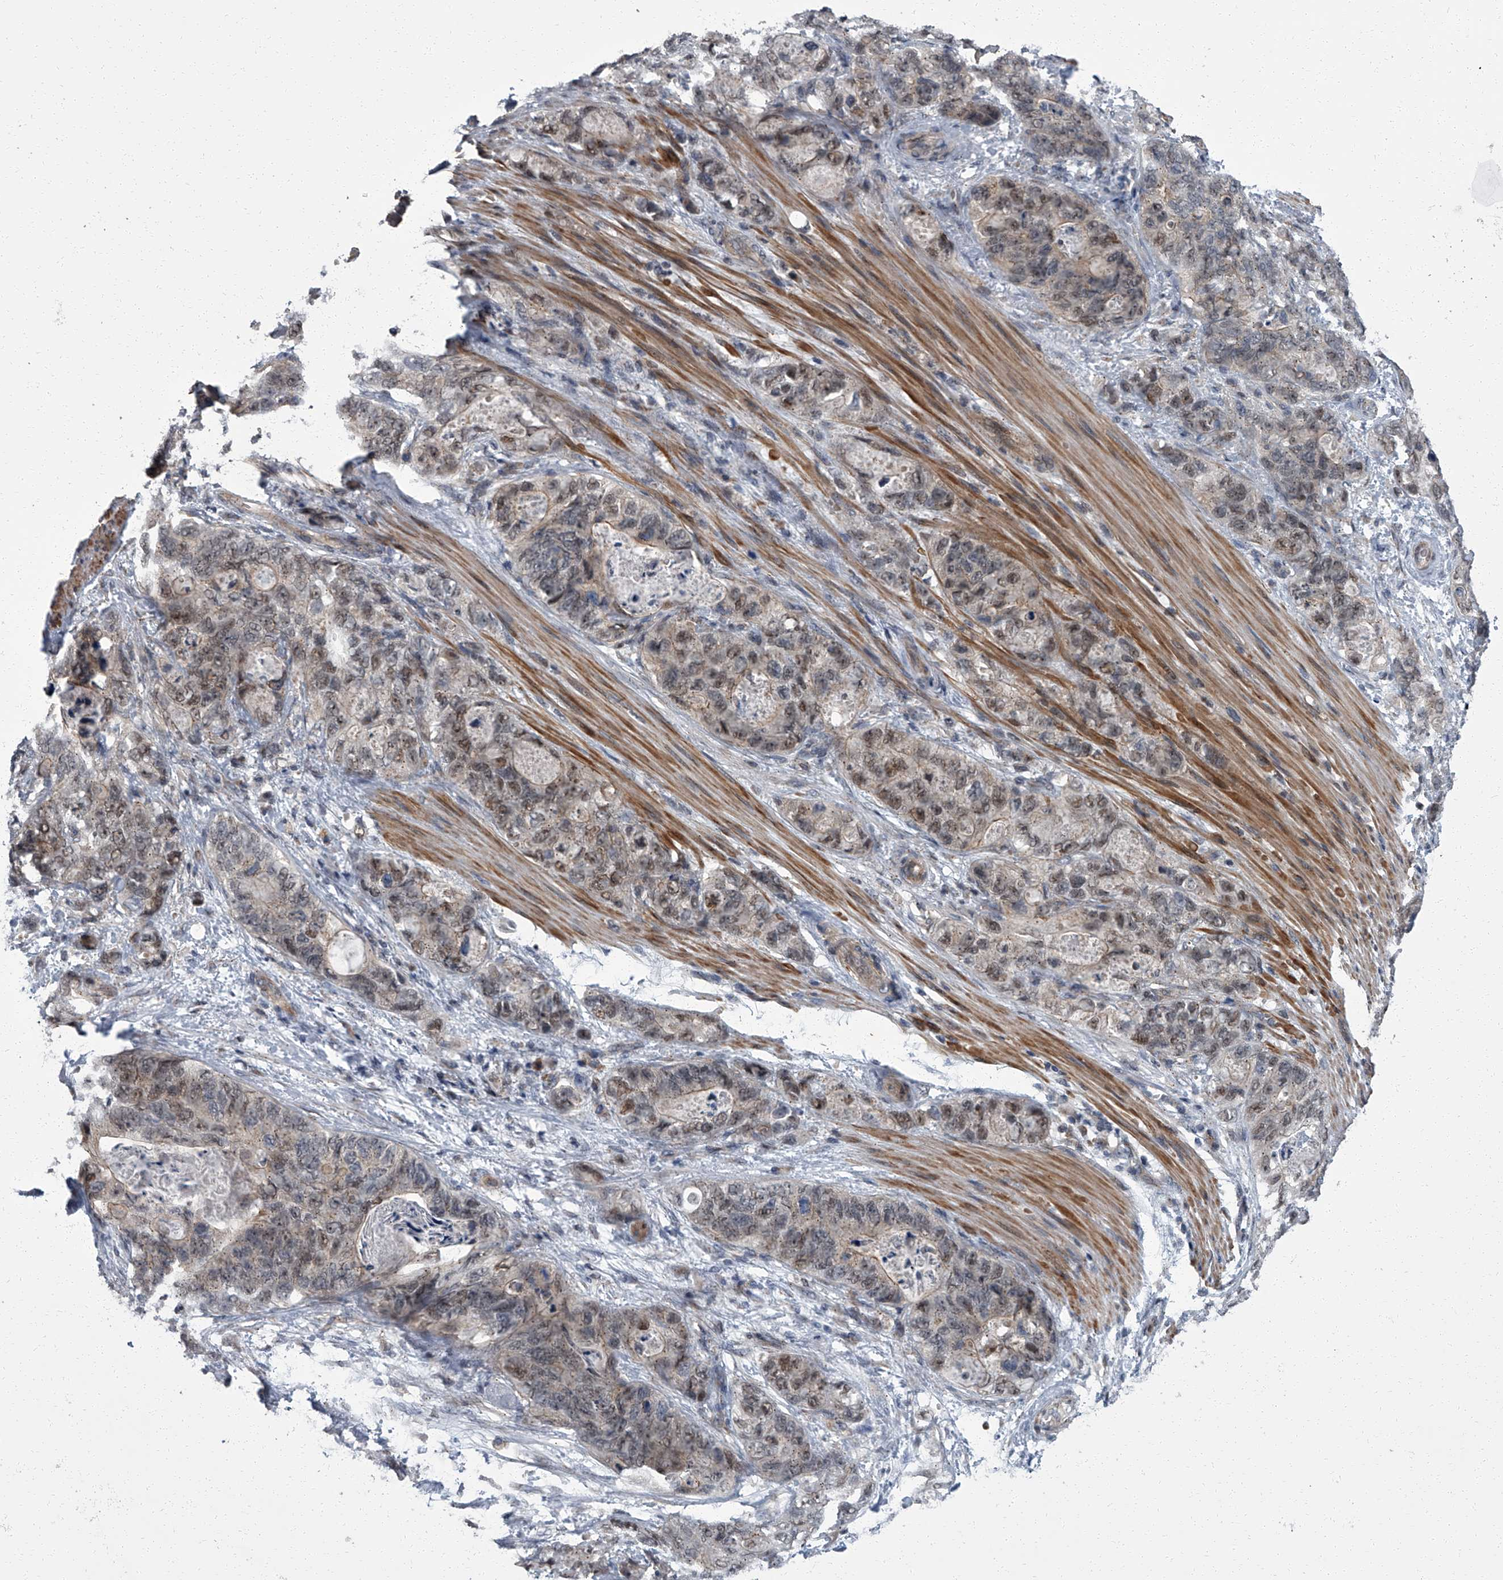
{"staining": {"intensity": "weak", "quantity": "25%-75%", "location": "nuclear"}, "tissue": "stomach cancer", "cell_type": "Tumor cells", "image_type": "cancer", "snomed": [{"axis": "morphology", "description": "Normal tissue, NOS"}, {"axis": "morphology", "description": "Adenocarcinoma, NOS"}, {"axis": "topography", "description": "Stomach"}], "caption": "Protein expression by IHC shows weak nuclear staining in about 25%-75% of tumor cells in stomach cancer. The staining was performed using DAB, with brown indicating positive protein expression. Nuclei are stained blue with hematoxylin.", "gene": "ZNF274", "patient": {"sex": "female", "age": 89}}